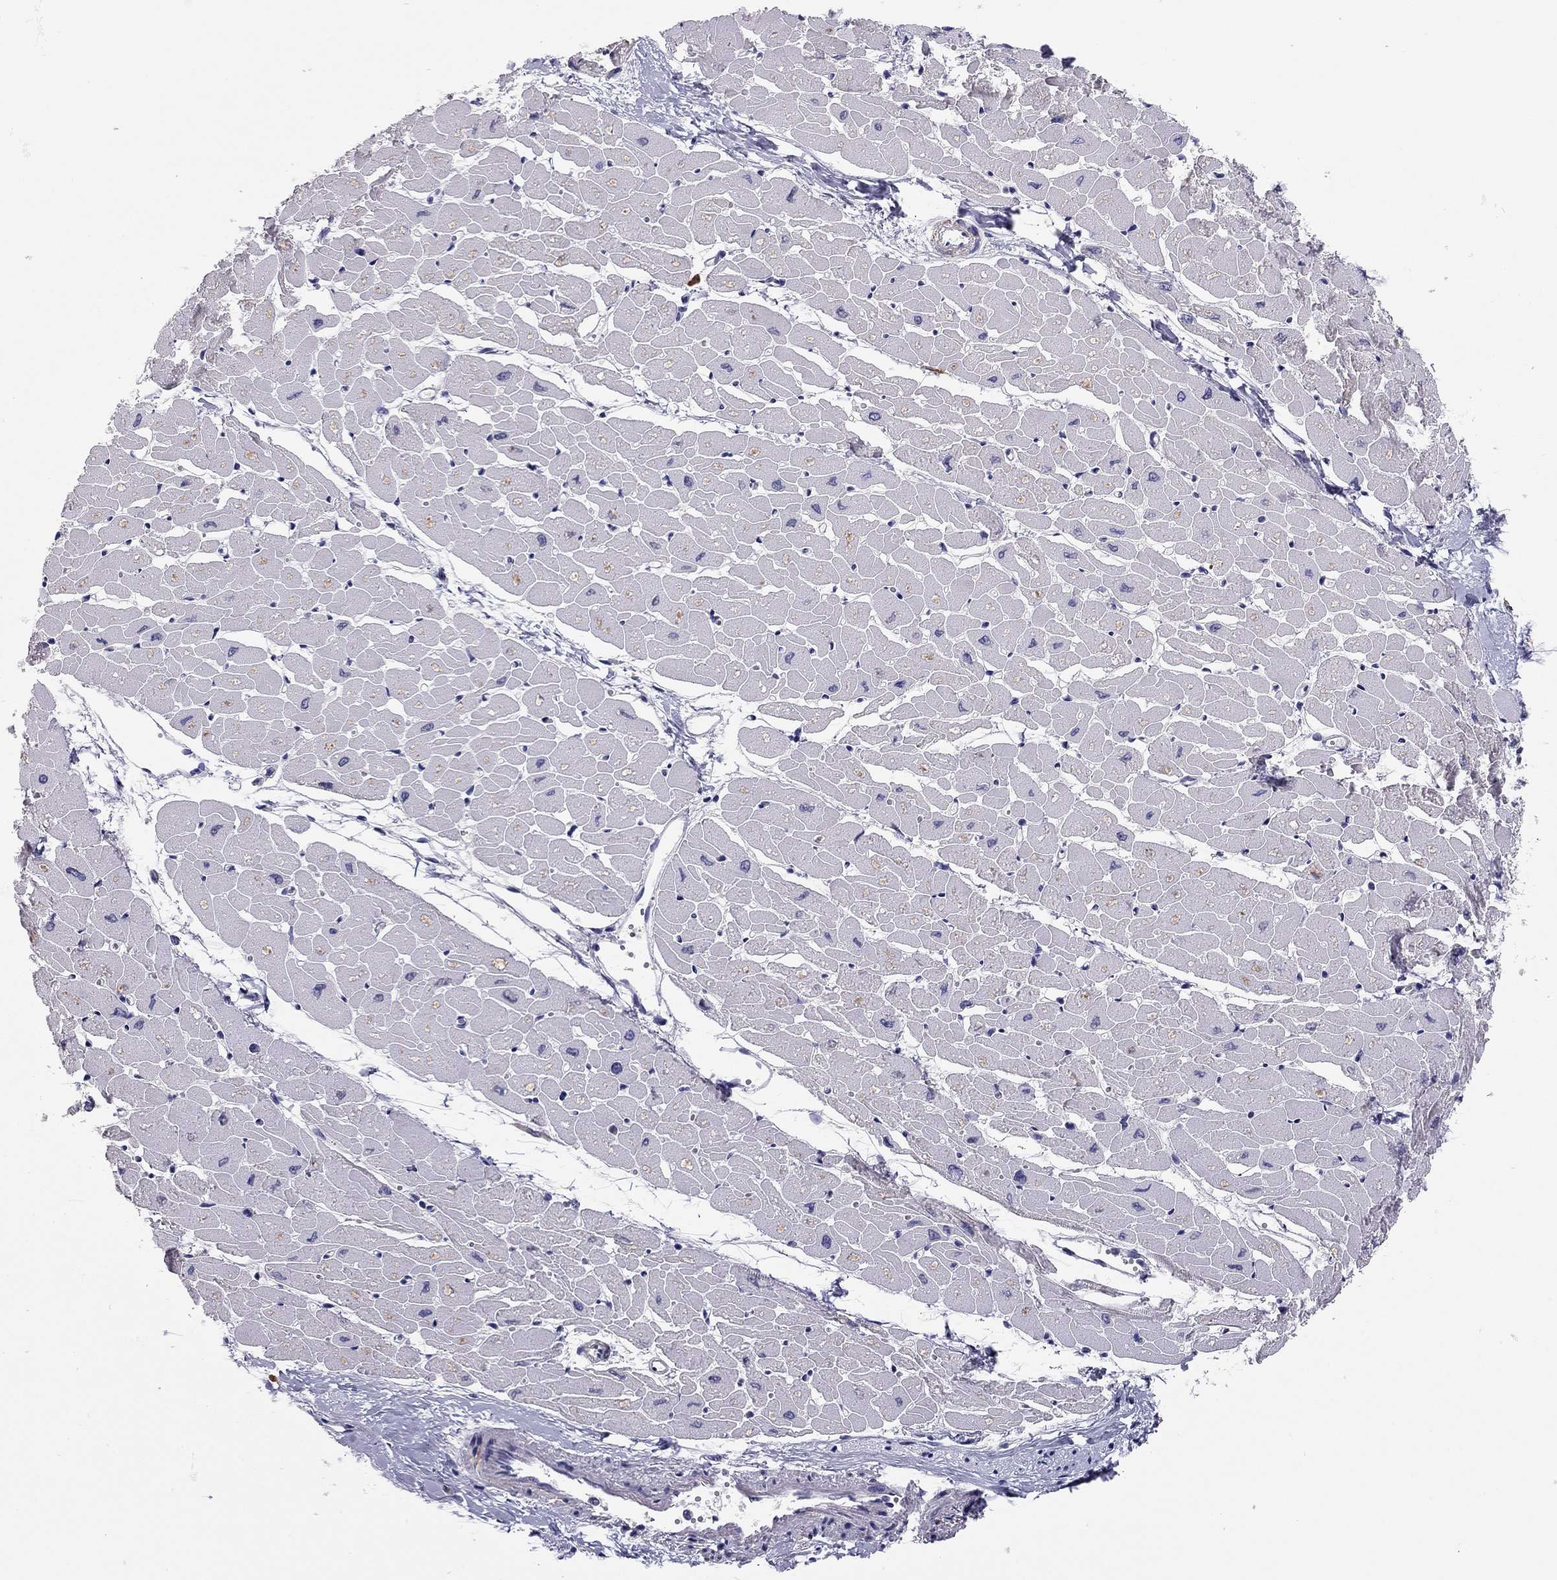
{"staining": {"intensity": "negative", "quantity": "none", "location": "none"}, "tissue": "heart muscle", "cell_type": "Cardiomyocytes", "image_type": "normal", "snomed": [{"axis": "morphology", "description": "Normal tissue, NOS"}, {"axis": "topography", "description": "Heart"}], "caption": "A high-resolution micrograph shows IHC staining of unremarkable heart muscle, which demonstrates no significant positivity in cardiomyocytes.", "gene": "SCARB1", "patient": {"sex": "male", "age": 57}}